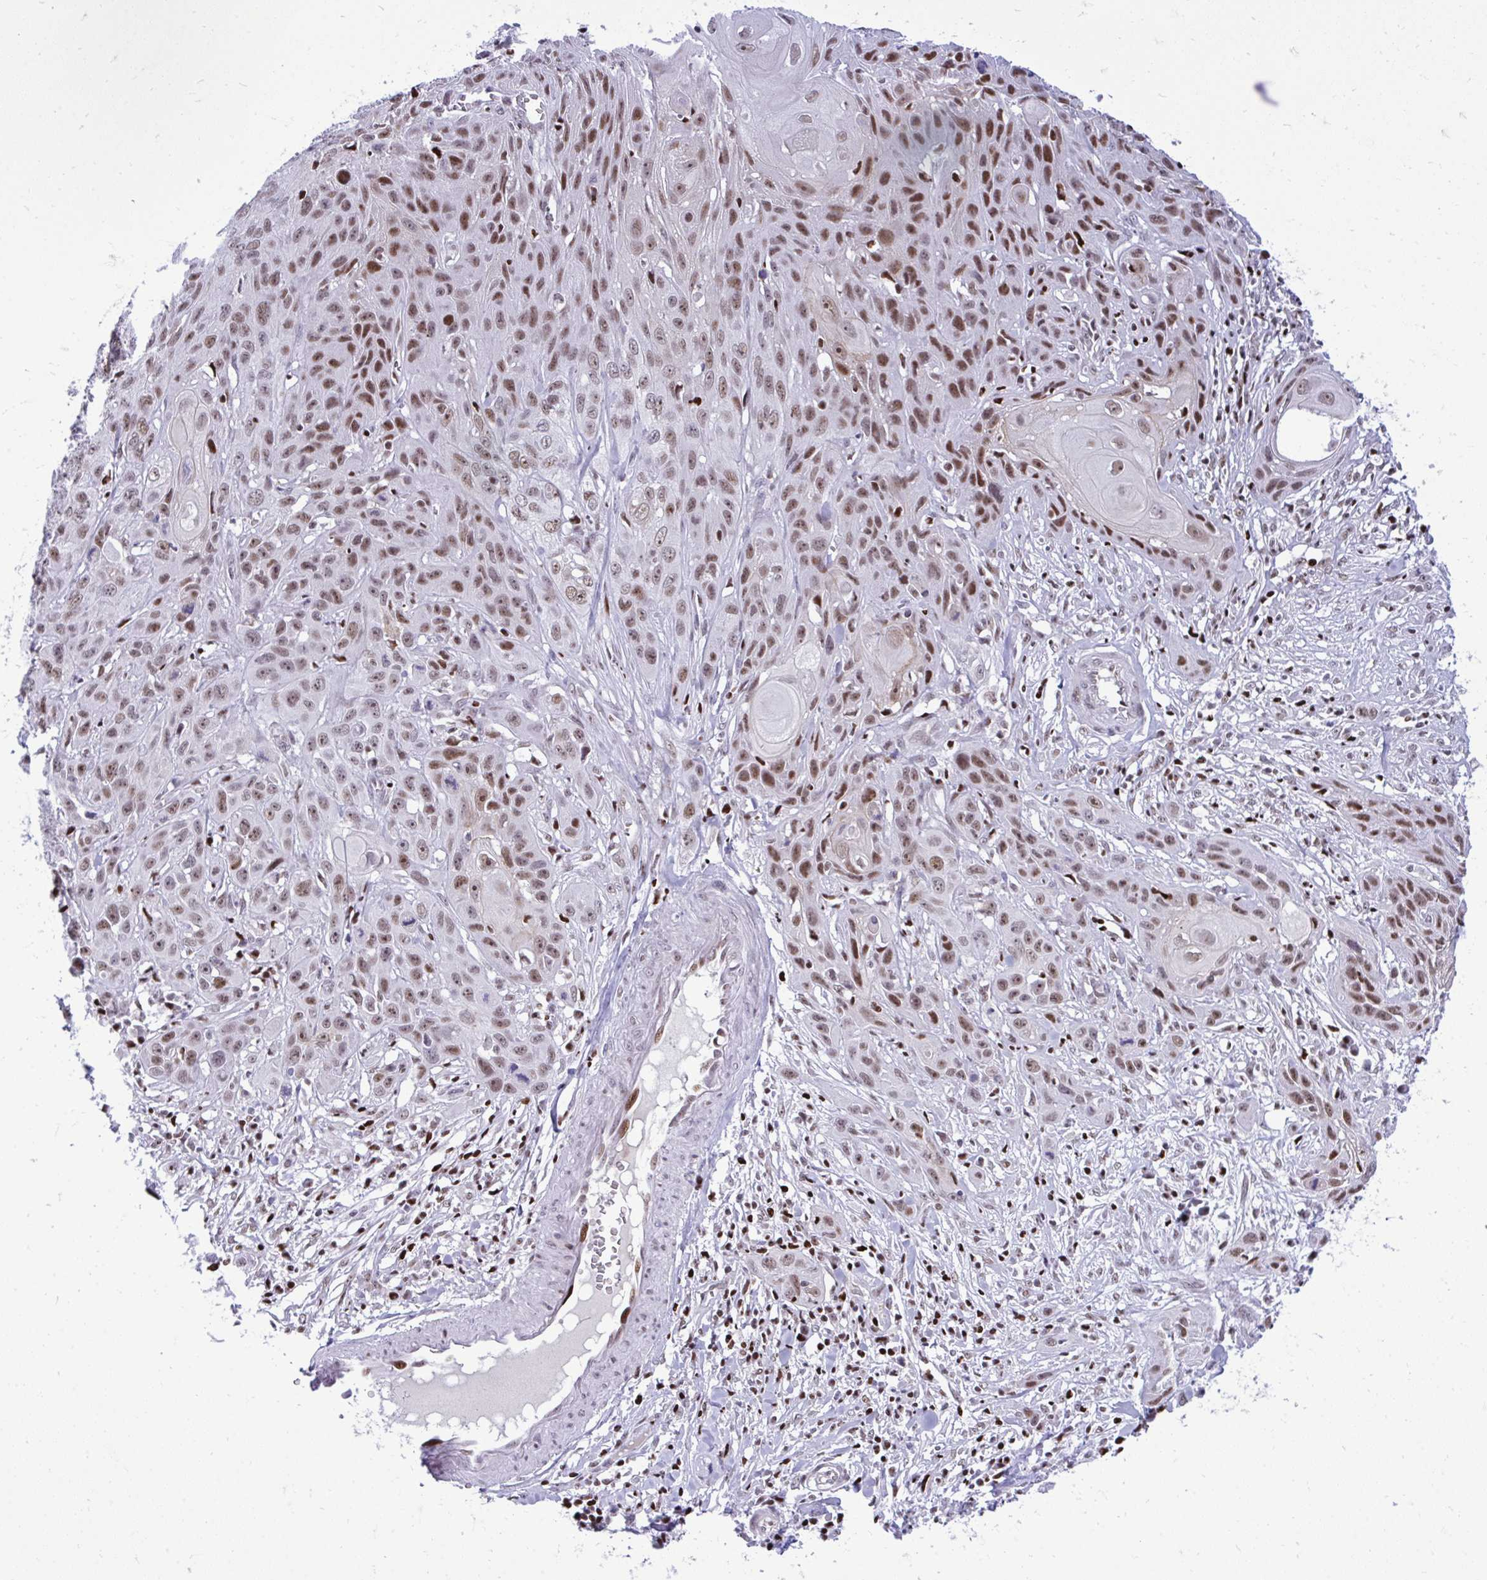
{"staining": {"intensity": "moderate", "quantity": "25%-75%", "location": "nuclear"}, "tissue": "skin cancer", "cell_type": "Tumor cells", "image_type": "cancer", "snomed": [{"axis": "morphology", "description": "Squamous cell carcinoma, NOS"}, {"axis": "topography", "description": "Skin"}, {"axis": "topography", "description": "Vulva"}], "caption": "A medium amount of moderate nuclear positivity is seen in about 25%-75% of tumor cells in skin cancer (squamous cell carcinoma) tissue.", "gene": "C14orf39", "patient": {"sex": "female", "age": 83}}